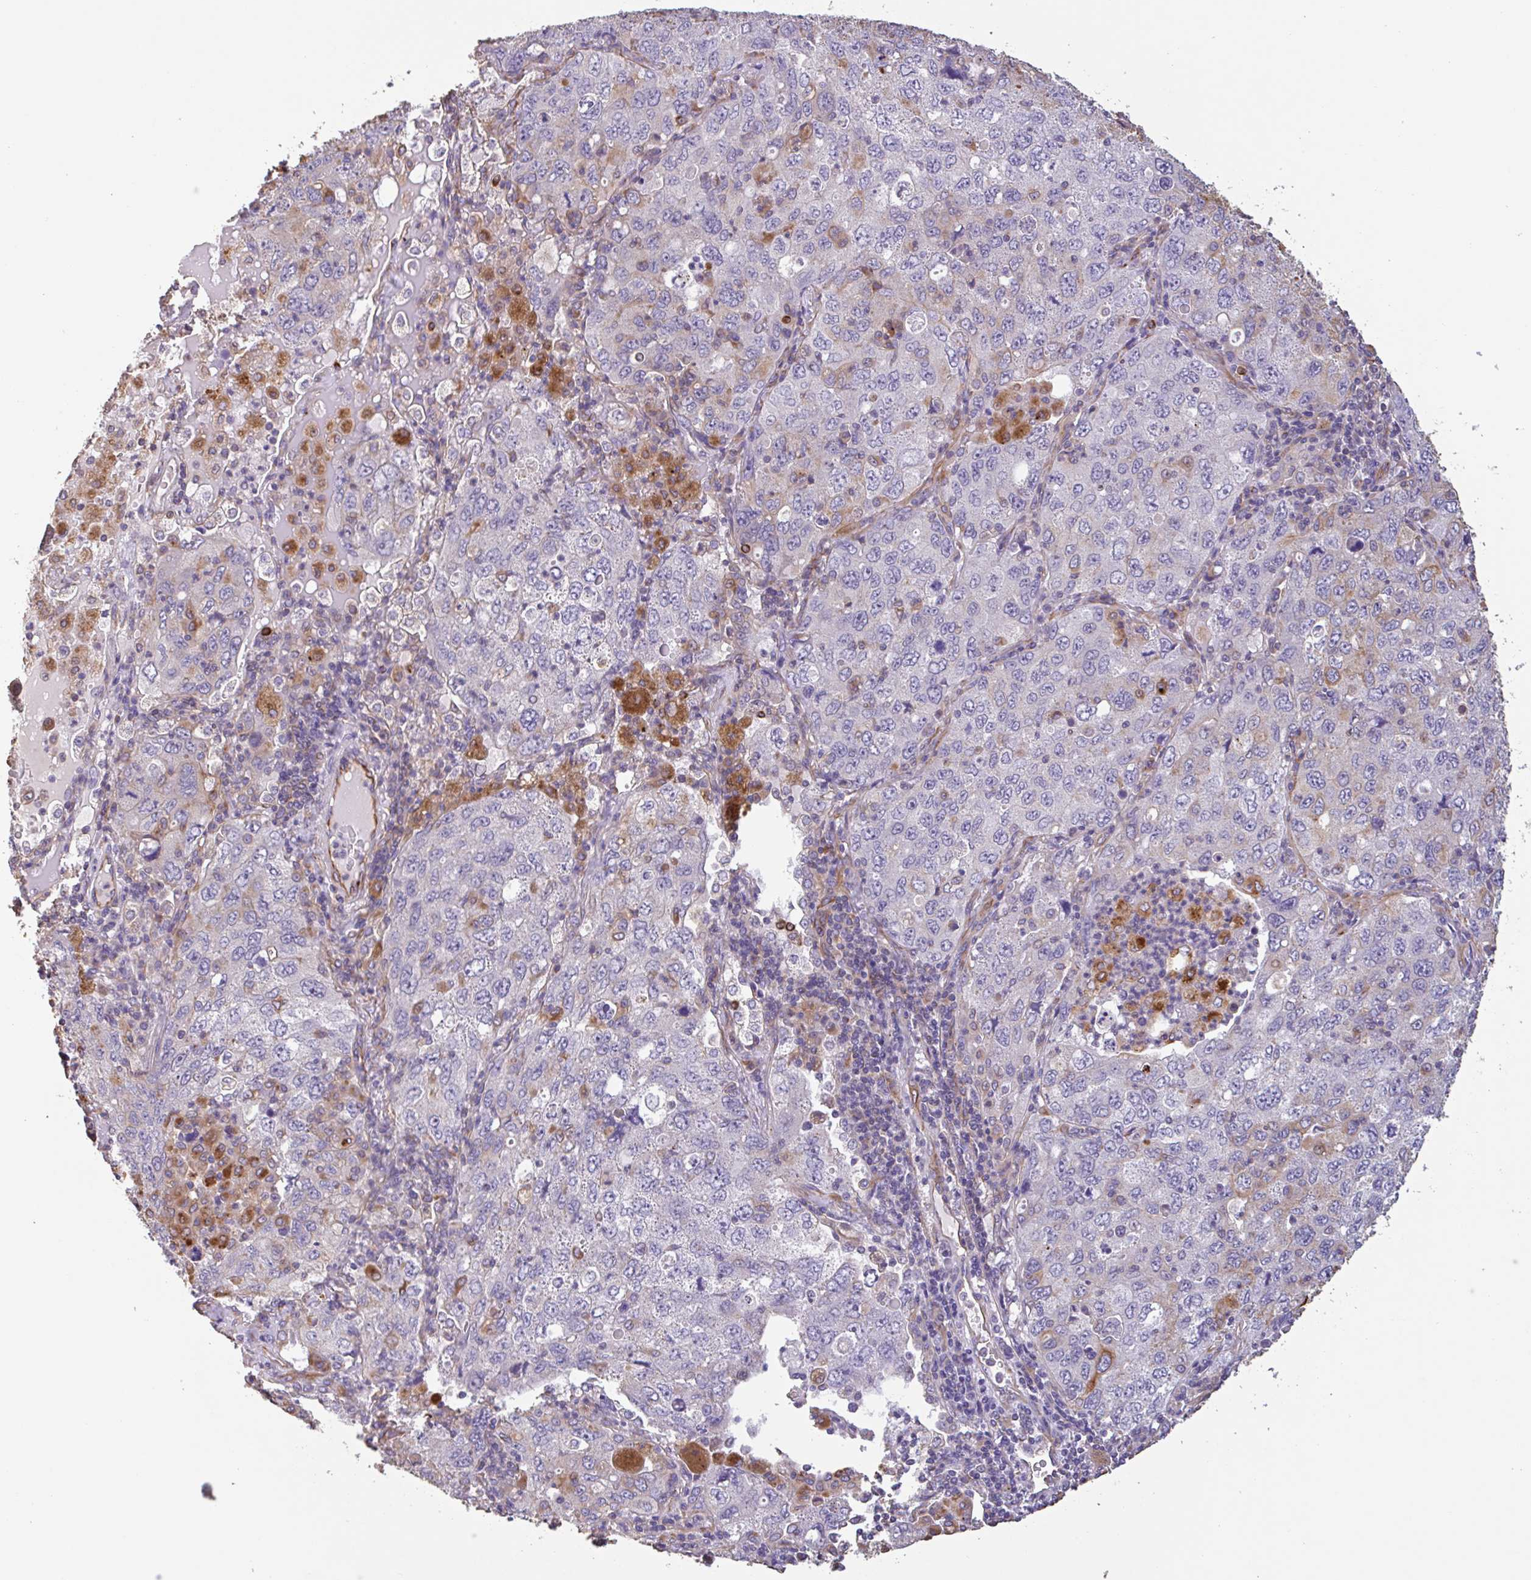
{"staining": {"intensity": "negative", "quantity": "none", "location": "none"}, "tissue": "lung cancer", "cell_type": "Tumor cells", "image_type": "cancer", "snomed": [{"axis": "morphology", "description": "Adenocarcinoma, NOS"}, {"axis": "topography", "description": "Lung"}], "caption": "A high-resolution micrograph shows IHC staining of lung cancer, which reveals no significant staining in tumor cells.", "gene": "ZNF790", "patient": {"sex": "female", "age": 57}}